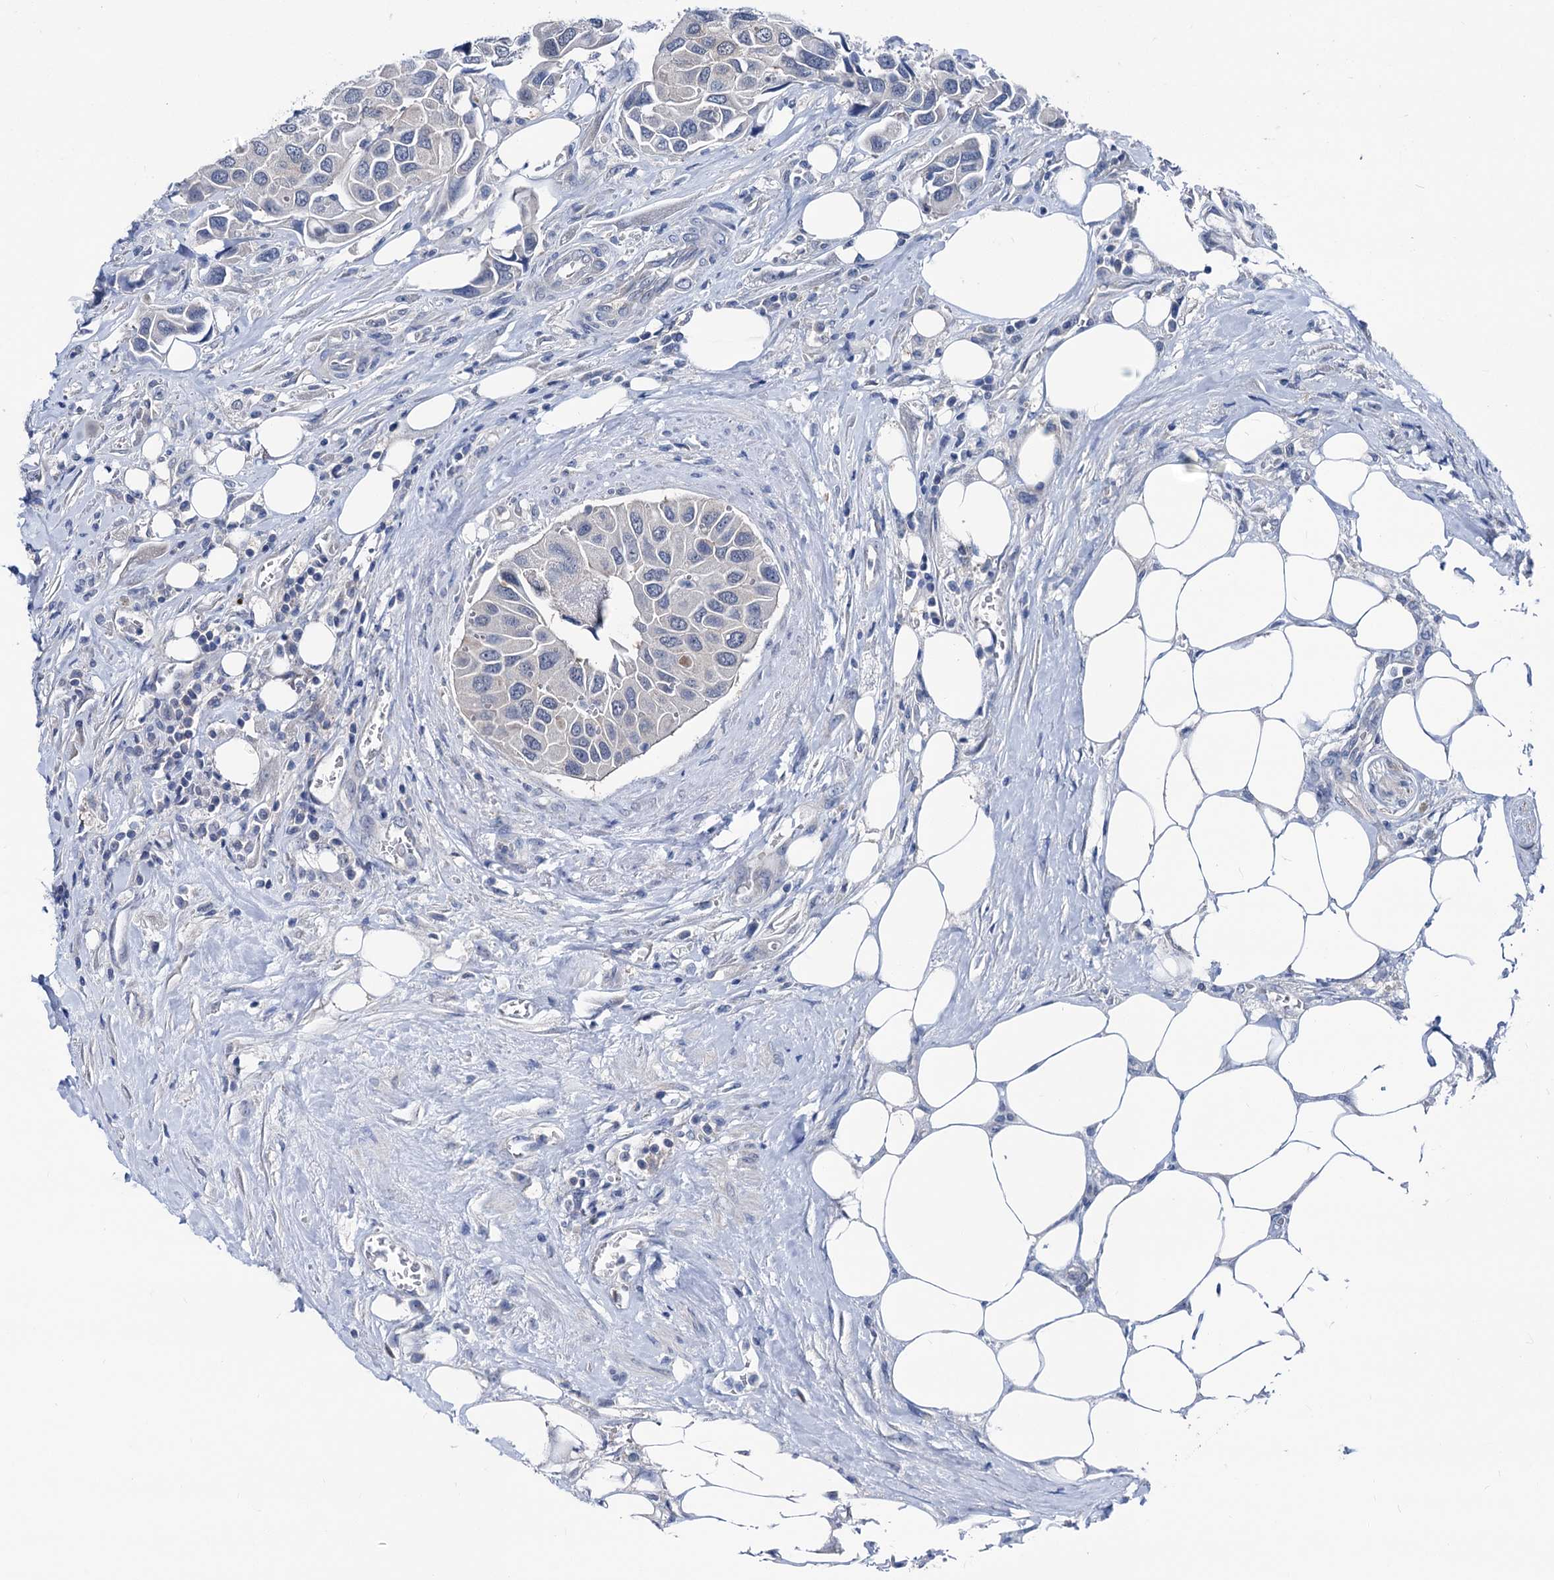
{"staining": {"intensity": "negative", "quantity": "none", "location": "none"}, "tissue": "urothelial cancer", "cell_type": "Tumor cells", "image_type": "cancer", "snomed": [{"axis": "morphology", "description": "Urothelial carcinoma, High grade"}, {"axis": "topography", "description": "Urinary bladder"}], "caption": "This is a histopathology image of immunohistochemistry staining of high-grade urothelial carcinoma, which shows no expression in tumor cells. (DAB immunohistochemistry visualized using brightfield microscopy, high magnification).", "gene": "GLO1", "patient": {"sex": "male", "age": 74}}